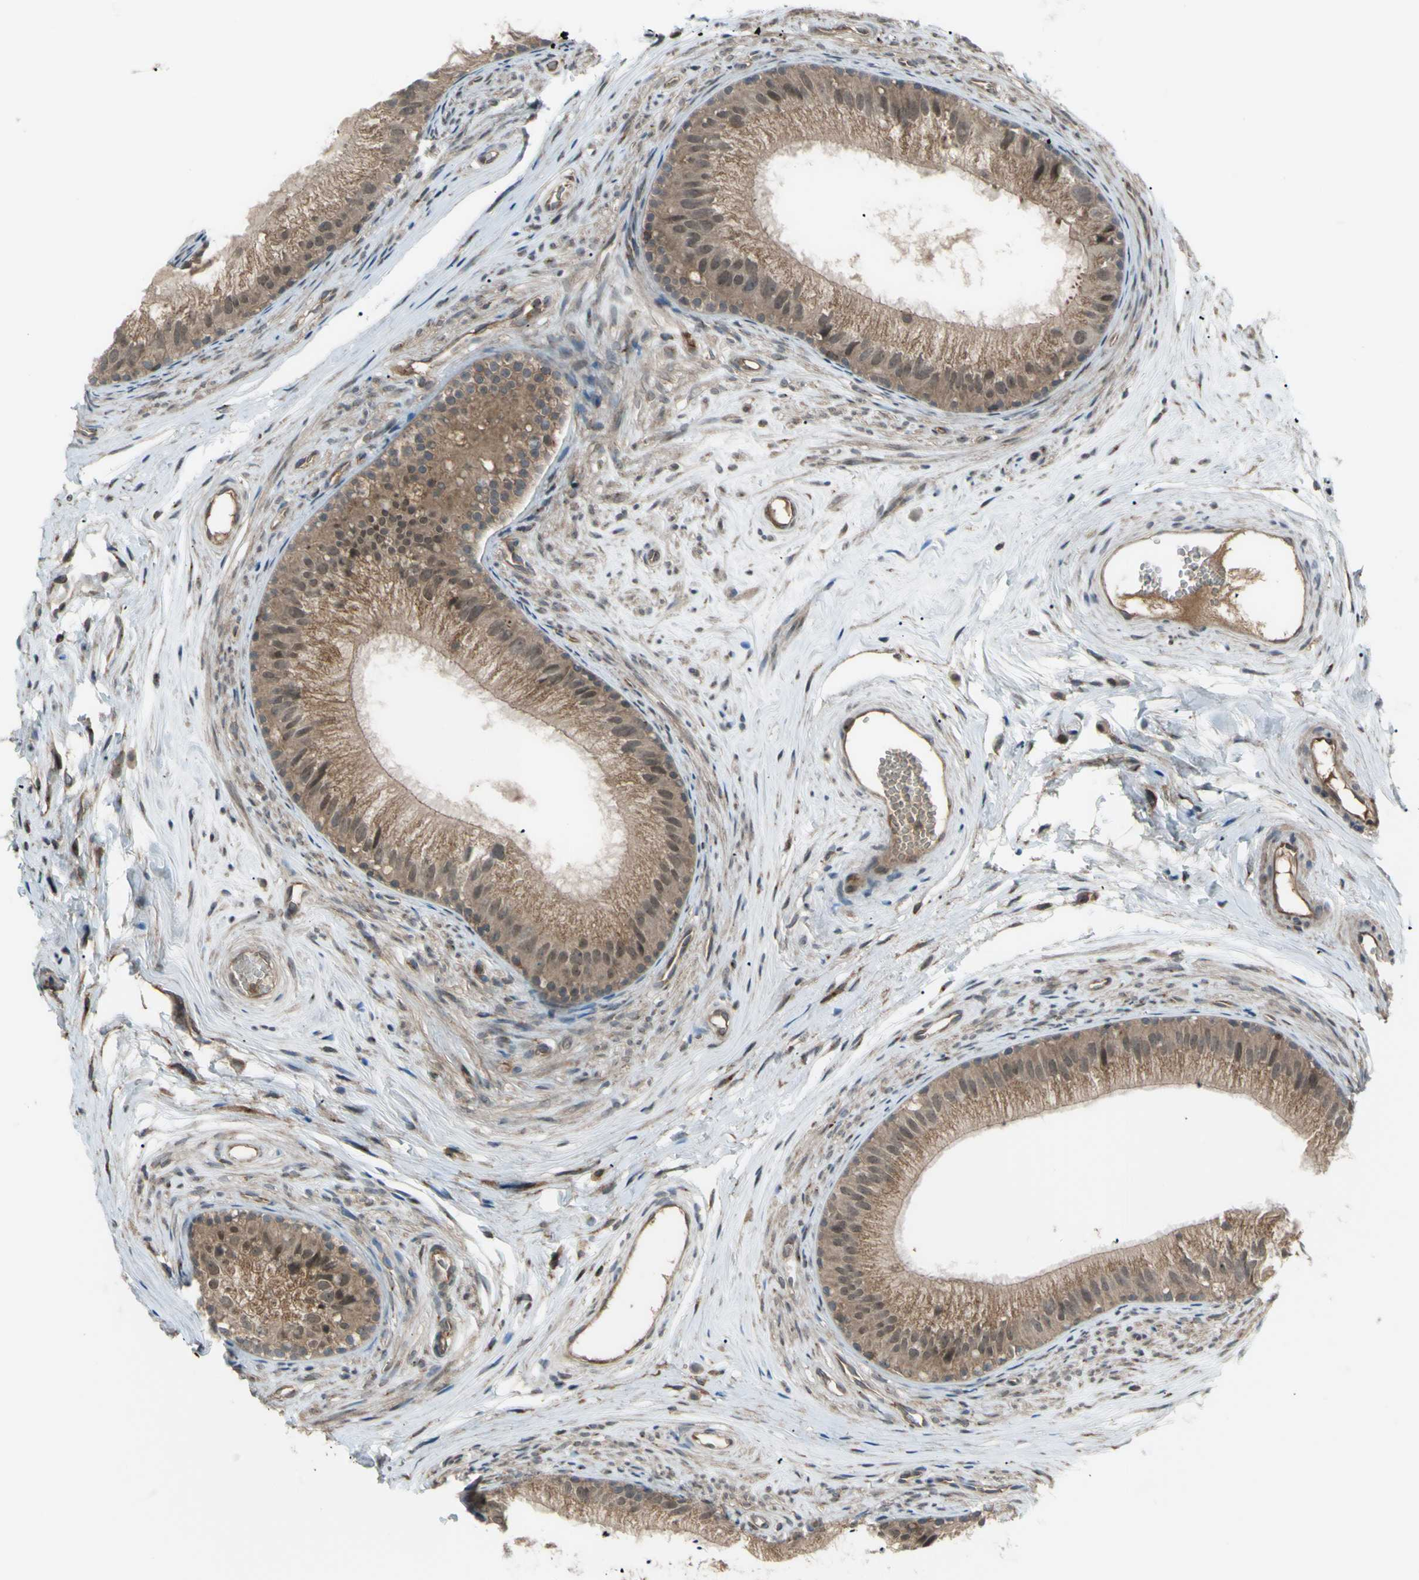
{"staining": {"intensity": "moderate", "quantity": ">75%", "location": "cytoplasmic/membranous,nuclear"}, "tissue": "epididymis", "cell_type": "Glandular cells", "image_type": "normal", "snomed": [{"axis": "morphology", "description": "Normal tissue, NOS"}, {"axis": "topography", "description": "Epididymis"}], "caption": "Protein expression analysis of benign epididymis demonstrates moderate cytoplasmic/membranous,nuclear staining in about >75% of glandular cells. Using DAB (brown) and hematoxylin (blue) stains, captured at high magnification using brightfield microscopy.", "gene": "FLII", "patient": {"sex": "male", "age": 56}}